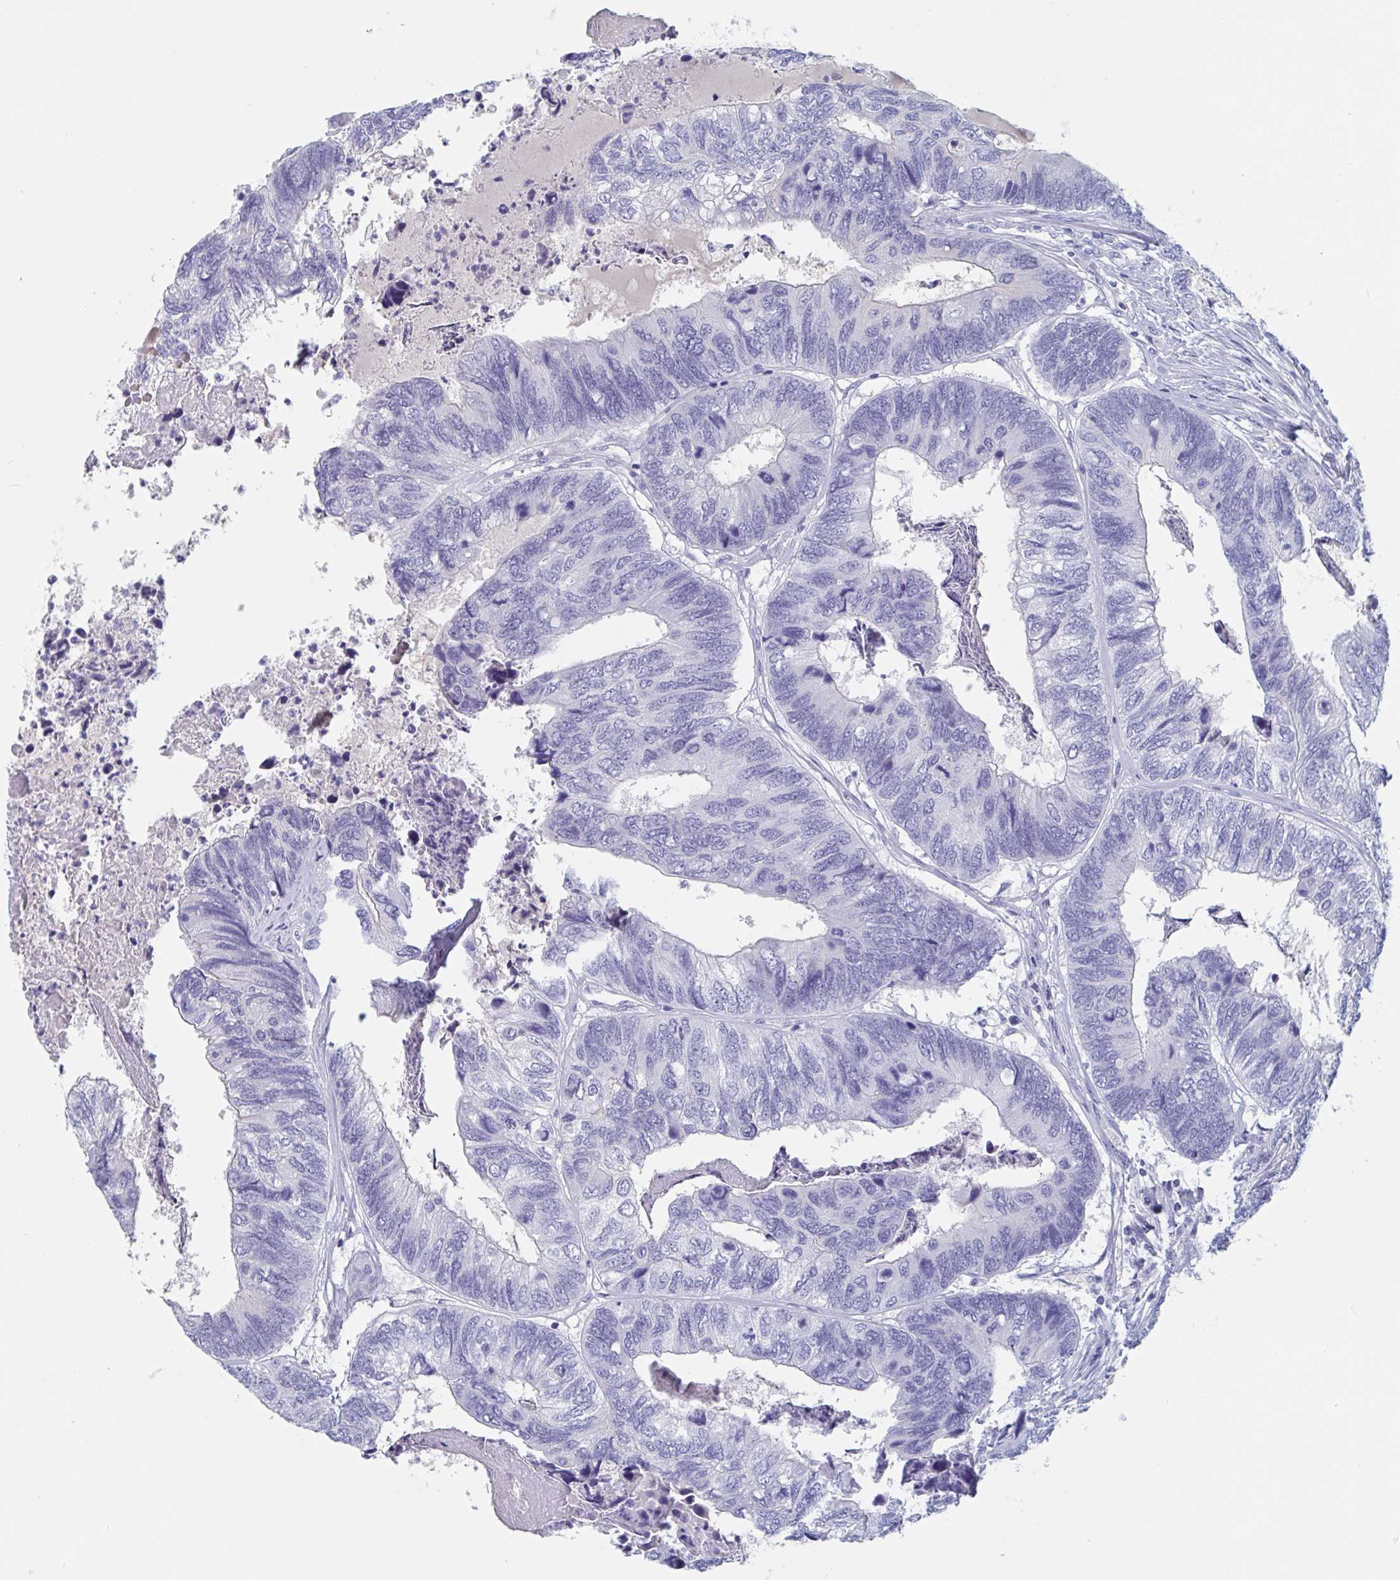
{"staining": {"intensity": "negative", "quantity": "none", "location": "none"}, "tissue": "colorectal cancer", "cell_type": "Tumor cells", "image_type": "cancer", "snomed": [{"axis": "morphology", "description": "Adenocarcinoma, NOS"}, {"axis": "topography", "description": "Colon"}], "caption": "Immunohistochemical staining of human colorectal adenocarcinoma displays no significant staining in tumor cells.", "gene": "DPEP3", "patient": {"sex": "female", "age": 67}}